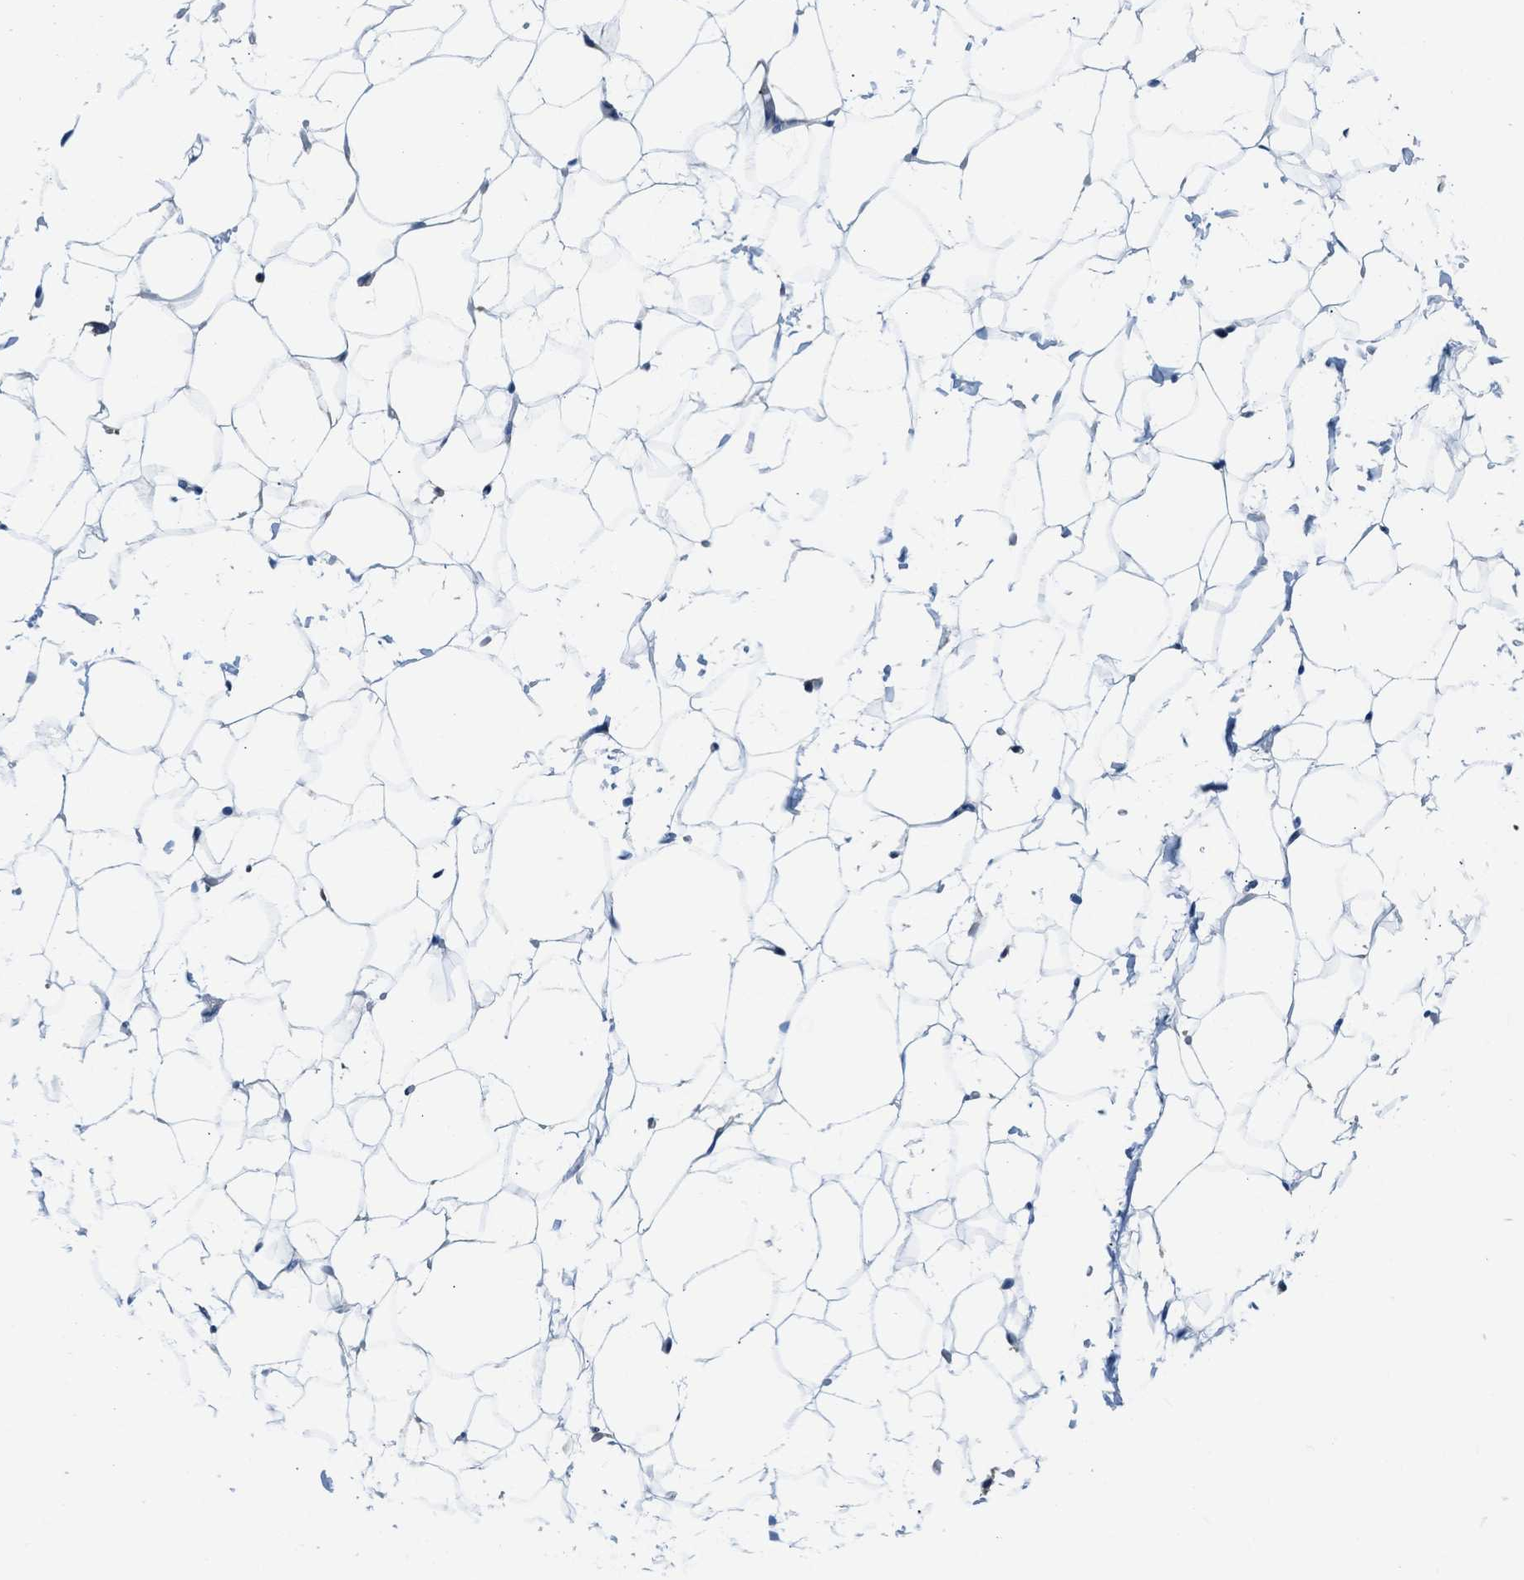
{"staining": {"intensity": "negative", "quantity": "none", "location": "none"}, "tissue": "adipose tissue", "cell_type": "Adipocytes", "image_type": "normal", "snomed": [{"axis": "morphology", "description": "Normal tissue, NOS"}, {"axis": "topography", "description": "Breast"}, {"axis": "topography", "description": "Soft tissue"}], "caption": "Adipocytes show no significant protein positivity in unremarkable adipose tissue. (IHC, brightfield microscopy, high magnification).", "gene": "SLC38A6", "patient": {"sex": "female", "age": 75}}